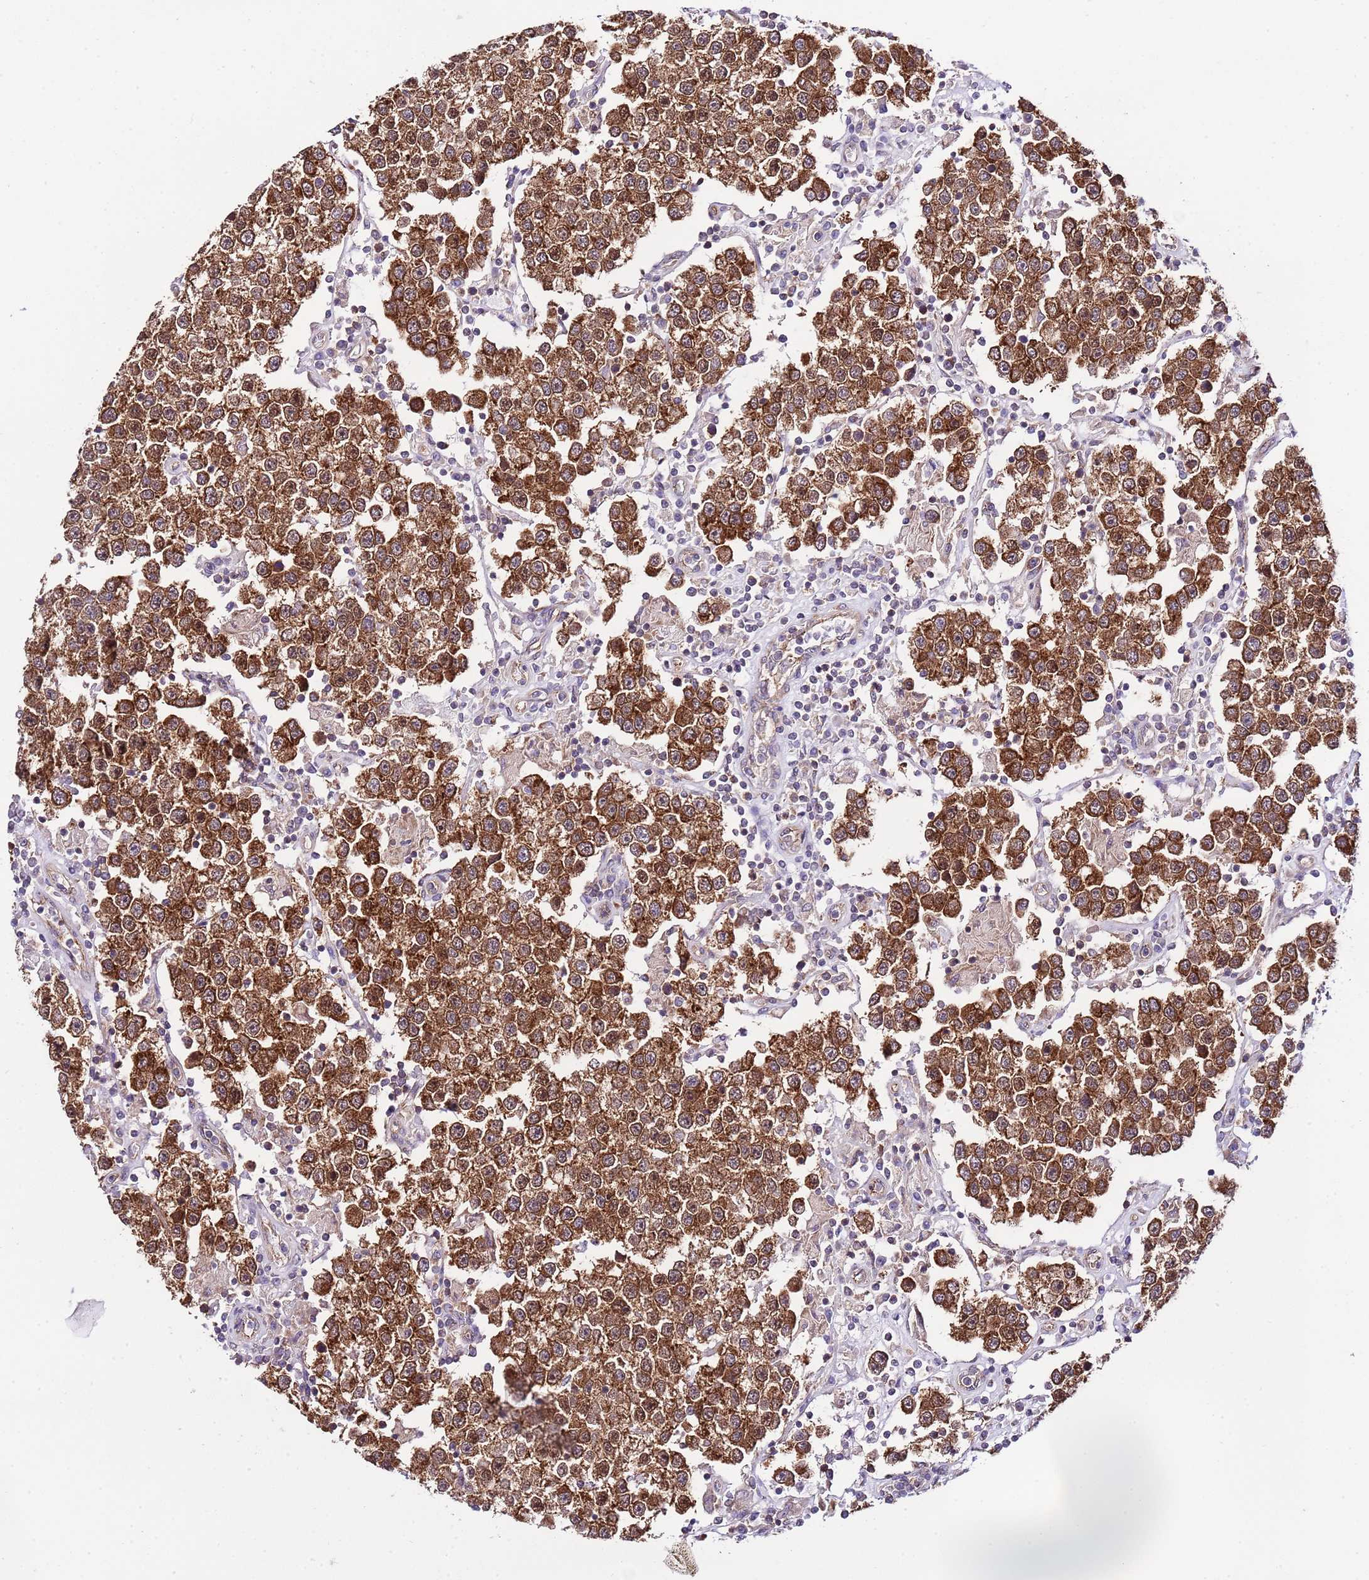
{"staining": {"intensity": "strong", "quantity": ">75%", "location": "cytoplasmic/membranous"}, "tissue": "testis cancer", "cell_type": "Tumor cells", "image_type": "cancer", "snomed": [{"axis": "morphology", "description": "Seminoma, NOS"}, {"axis": "topography", "description": "Testis"}], "caption": "High-magnification brightfield microscopy of testis cancer (seminoma) stained with DAB (3,3'-diaminobenzidine) (brown) and counterstained with hematoxylin (blue). tumor cells exhibit strong cytoplasmic/membranous staining is present in approximately>75% of cells. The staining was performed using DAB, with brown indicating positive protein expression. Nuclei are stained blue with hematoxylin.", "gene": "DONSON", "patient": {"sex": "male", "age": 37}}